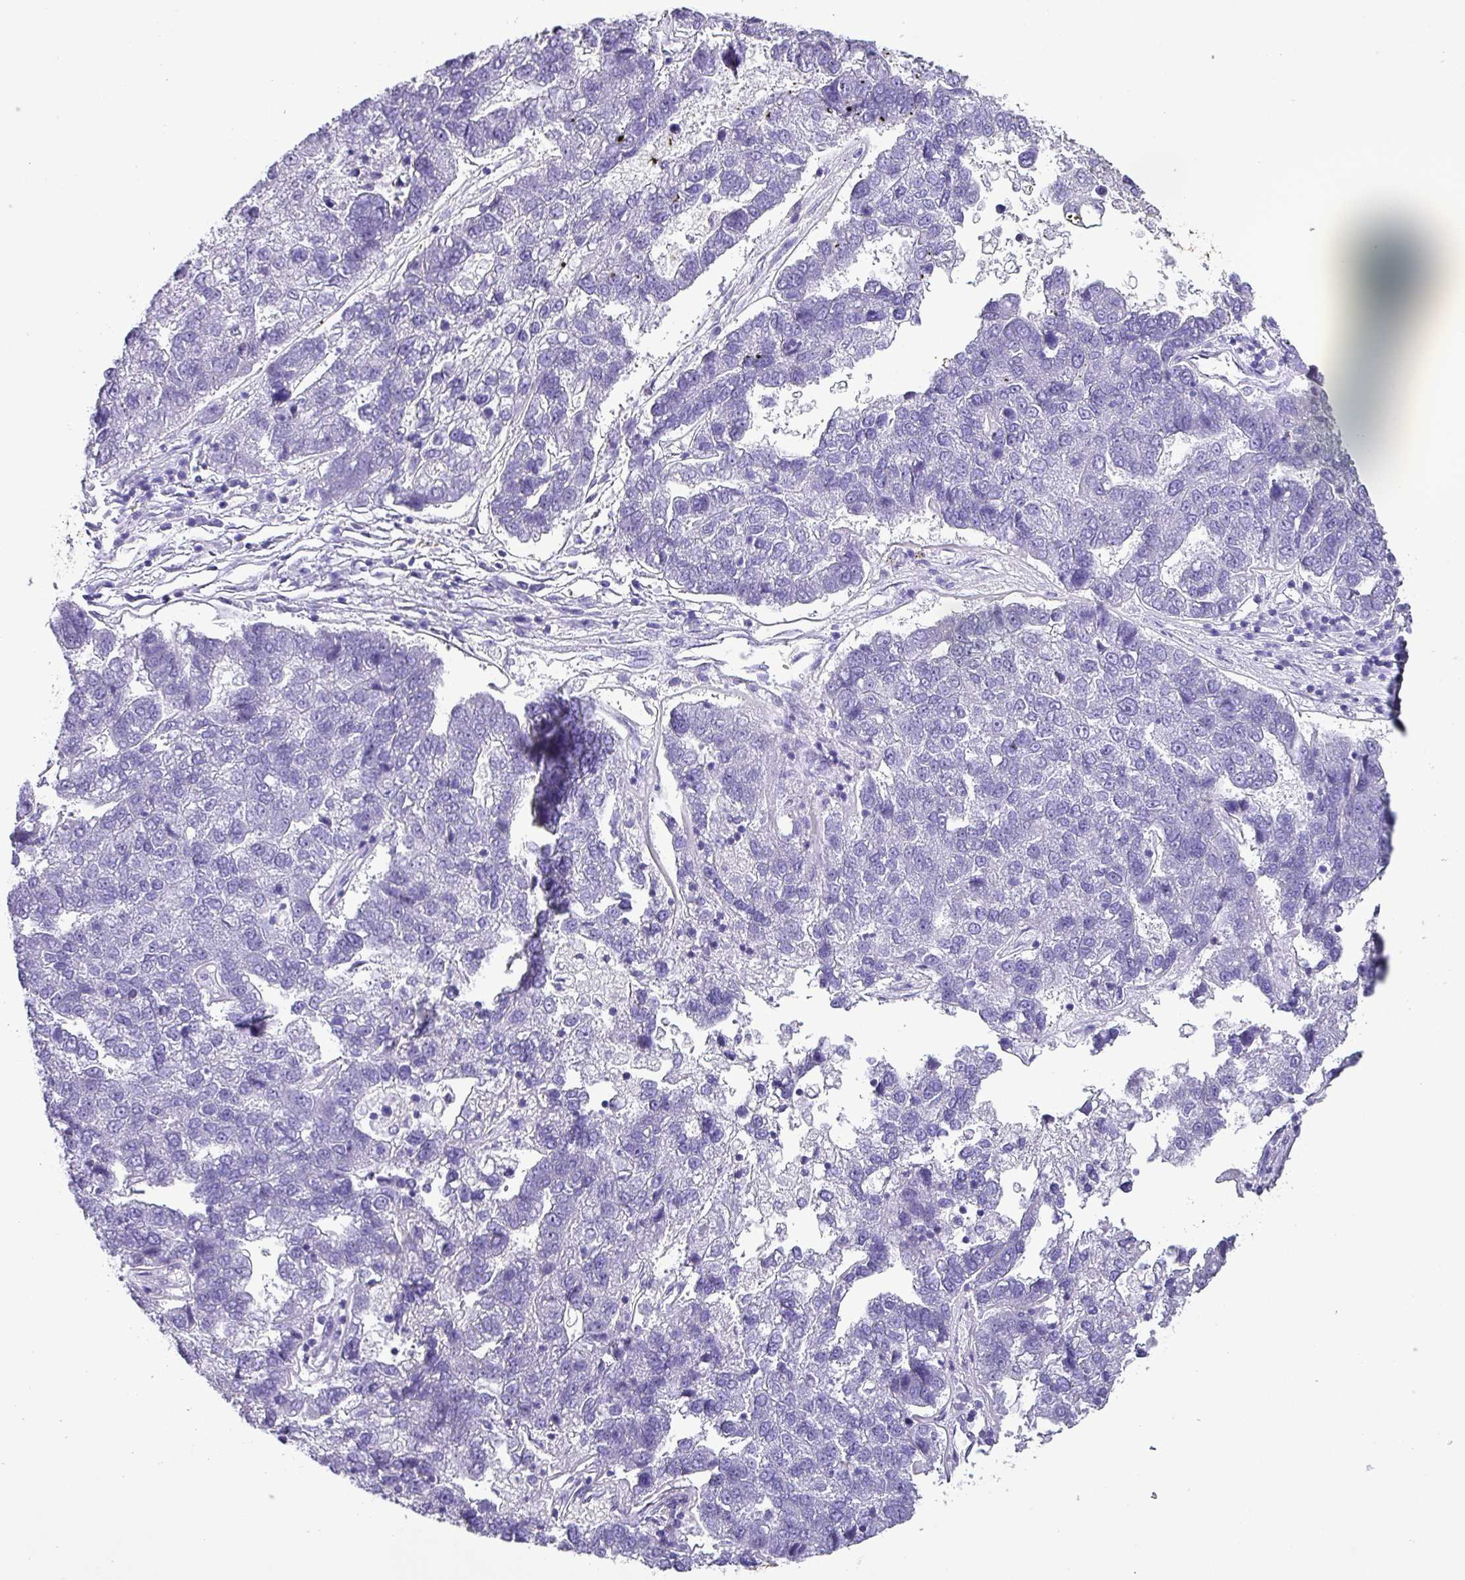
{"staining": {"intensity": "negative", "quantity": "none", "location": "none"}, "tissue": "pancreatic cancer", "cell_type": "Tumor cells", "image_type": "cancer", "snomed": [{"axis": "morphology", "description": "Adenocarcinoma, NOS"}, {"axis": "topography", "description": "Pancreas"}], "caption": "Human pancreatic cancer stained for a protein using IHC demonstrates no positivity in tumor cells.", "gene": "KRT6C", "patient": {"sex": "female", "age": 61}}